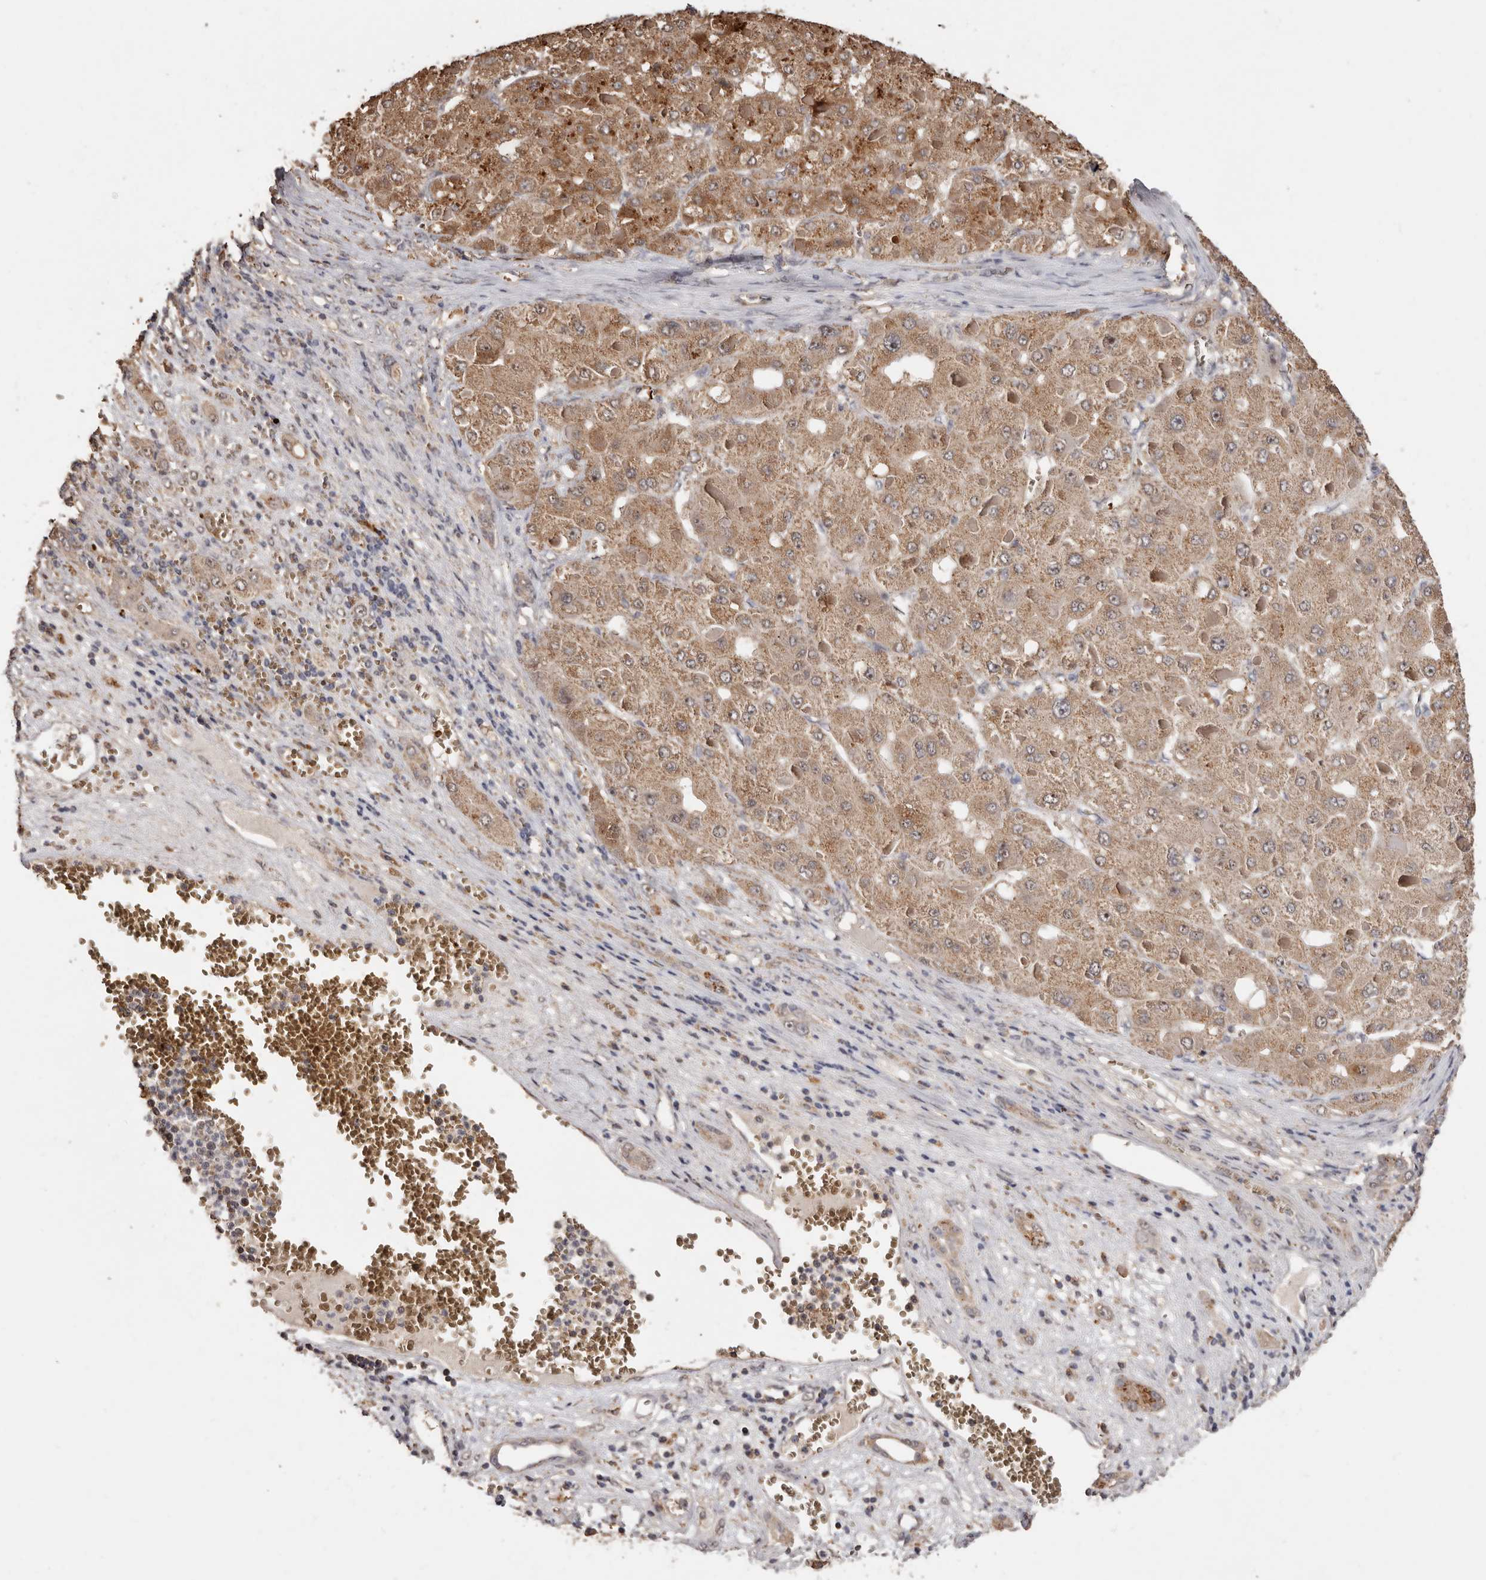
{"staining": {"intensity": "moderate", "quantity": ">75%", "location": "cytoplasmic/membranous"}, "tissue": "liver cancer", "cell_type": "Tumor cells", "image_type": "cancer", "snomed": [{"axis": "morphology", "description": "Carcinoma, Hepatocellular, NOS"}, {"axis": "topography", "description": "Liver"}], "caption": "Protein positivity by IHC displays moderate cytoplasmic/membranous positivity in about >75% of tumor cells in liver hepatocellular carcinoma. The staining was performed using DAB, with brown indicating positive protein expression. Nuclei are stained blue with hematoxylin.", "gene": "GRAMD2A", "patient": {"sex": "female", "age": 73}}